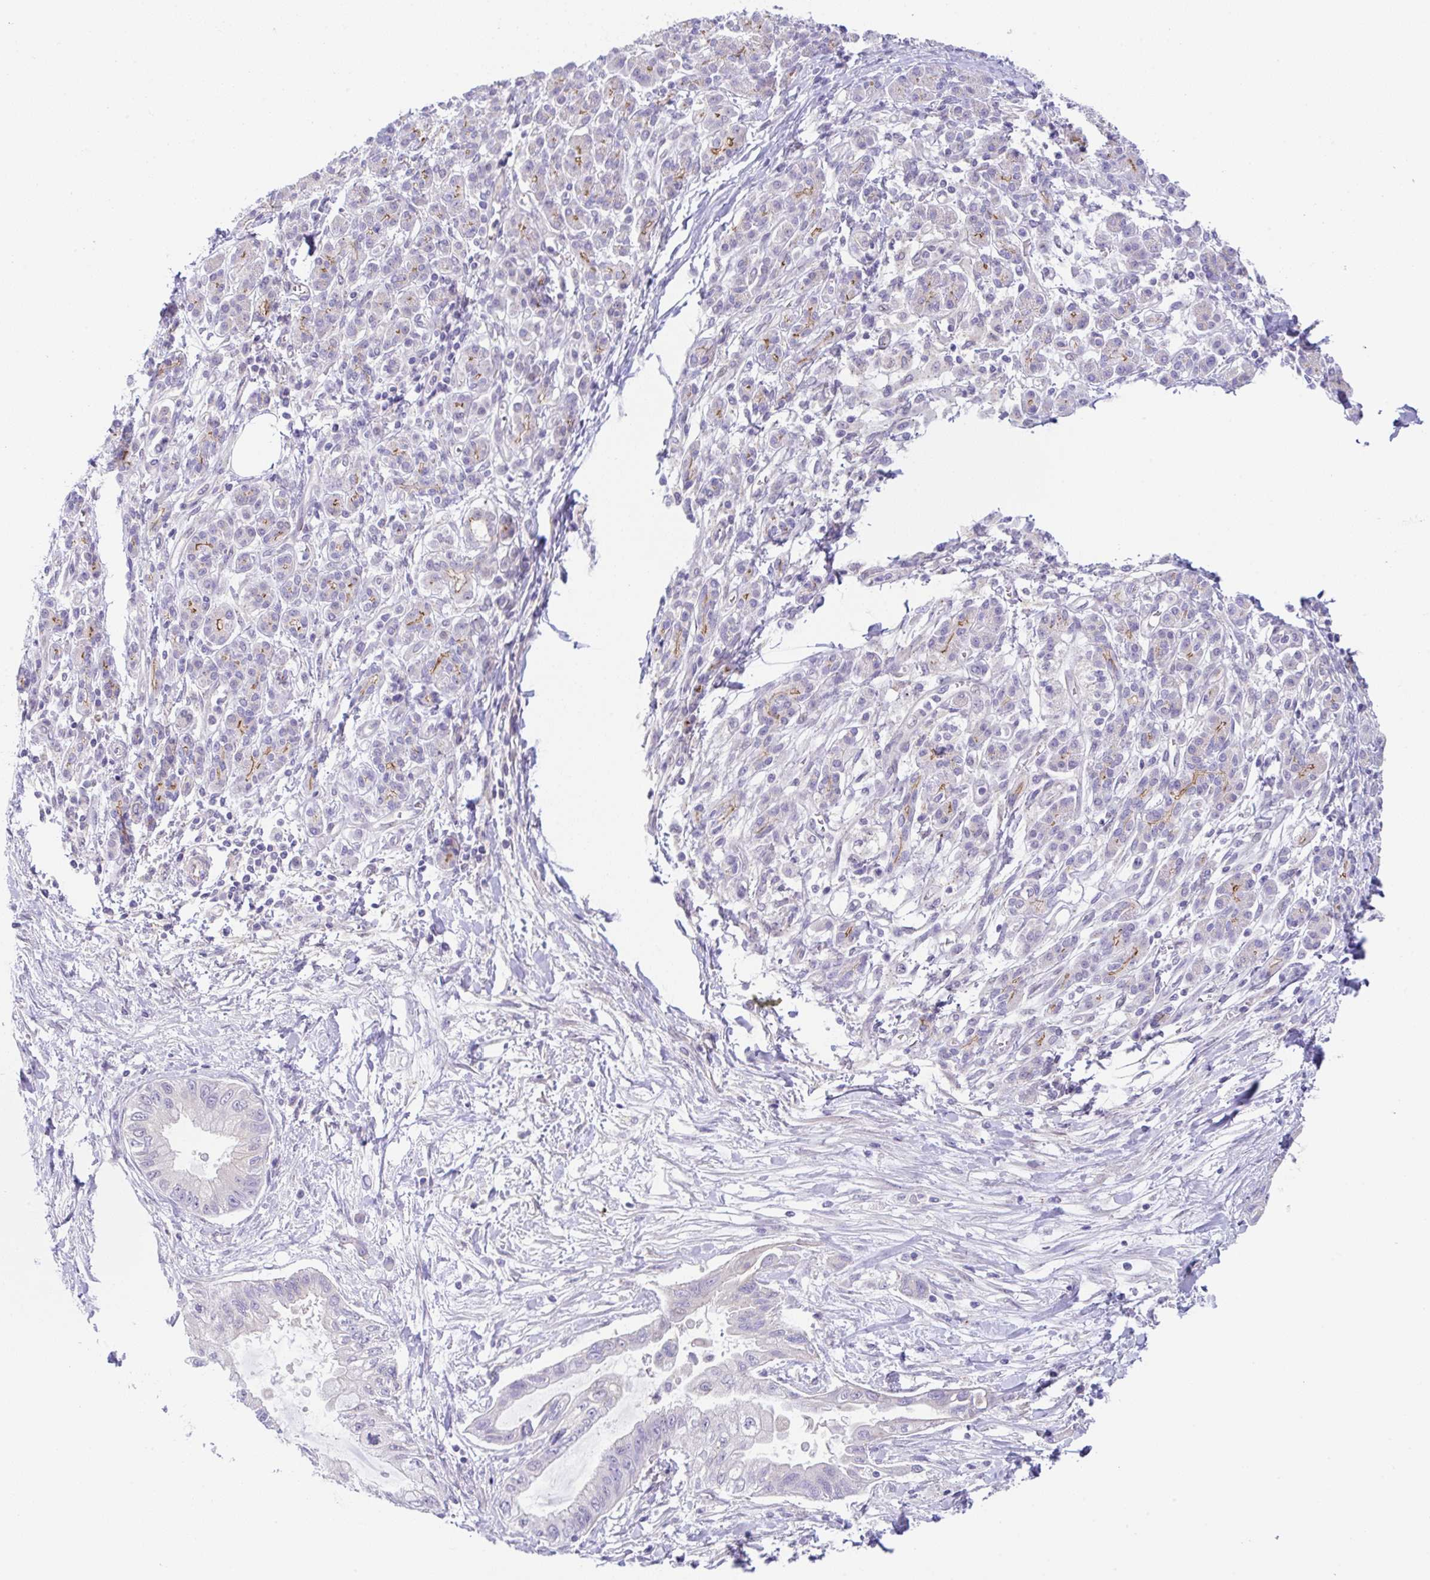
{"staining": {"intensity": "negative", "quantity": "none", "location": "none"}, "tissue": "pancreatic cancer", "cell_type": "Tumor cells", "image_type": "cancer", "snomed": [{"axis": "morphology", "description": "Adenocarcinoma, NOS"}, {"axis": "topography", "description": "Pancreas"}], "caption": "High magnification brightfield microscopy of pancreatic cancer (adenocarcinoma) stained with DAB (3,3'-diaminobenzidine) (brown) and counterstained with hematoxylin (blue): tumor cells show no significant expression.", "gene": "CGNL1", "patient": {"sex": "male", "age": 48}}